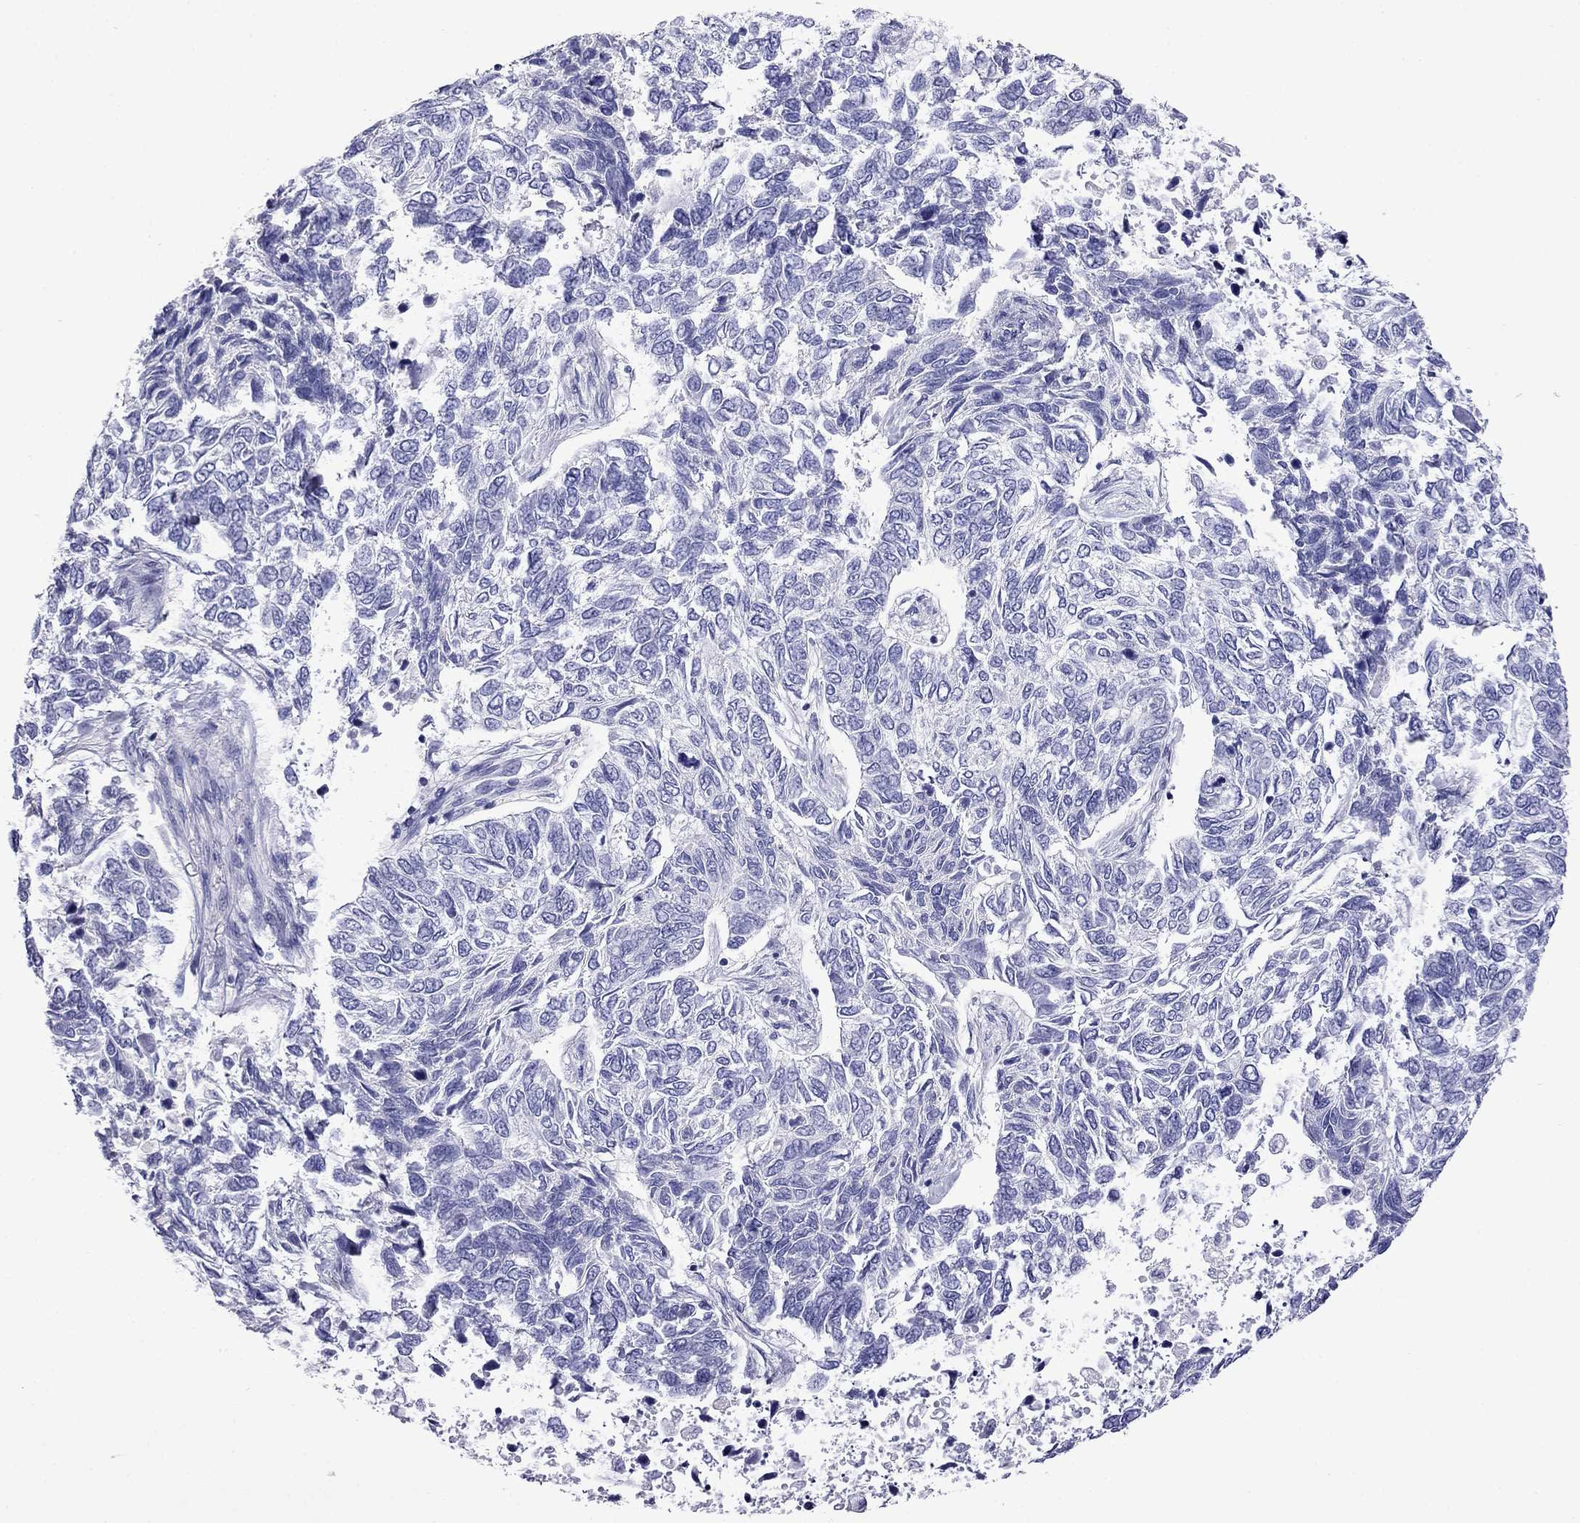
{"staining": {"intensity": "negative", "quantity": "none", "location": "none"}, "tissue": "skin cancer", "cell_type": "Tumor cells", "image_type": "cancer", "snomed": [{"axis": "morphology", "description": "Basal cell carcinoma"}, {"axis": "topography", "description": "Skin"}], "caption": "There is no significant staining in tumor cells of skin cancer. Brightfield microscopy of immunohistochemistry stained with DAB (brown) and hematoxylin (blue), captured at high magnification.", "gene": "MYO15A", "patient": {"sex": "female", "age": 65}}